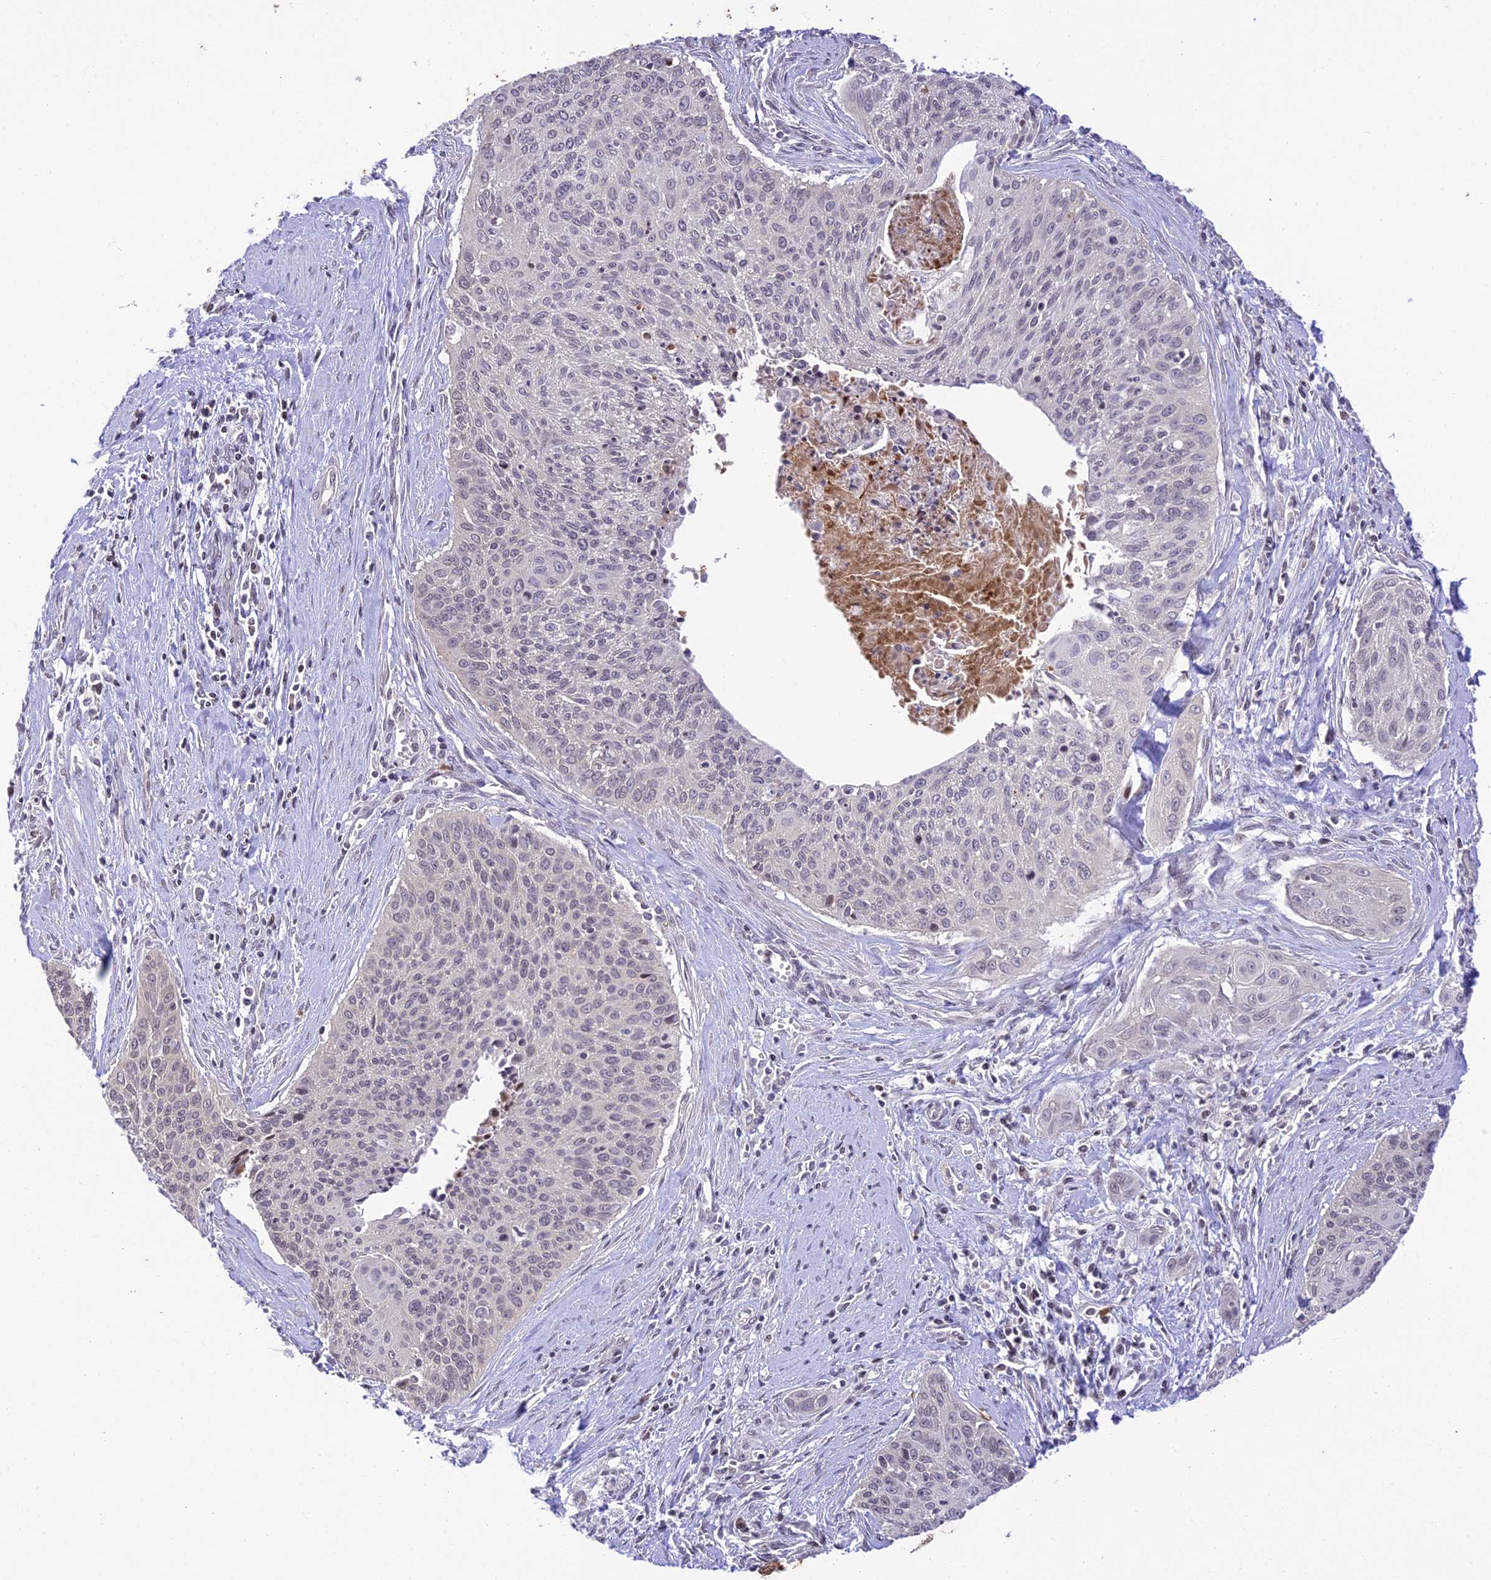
{"staining": {"intensity": "weak", "quantity": "<25%", "location": "nuclear"}, "tissue": "cervical cancer", "cell_type": "Tumor cells", "image_type": "cancer", "snomed": [{"axis": "morphology", "description": "Squamous cell carcinoma, NOS"}, {"axis": "topography", "description": "Cervix"}], "caption": "Tumor cells are negative for brown protein staining in cervical cancer.", "gene": "TEKT1", "patient": {"sex": "female", "age": 55}}